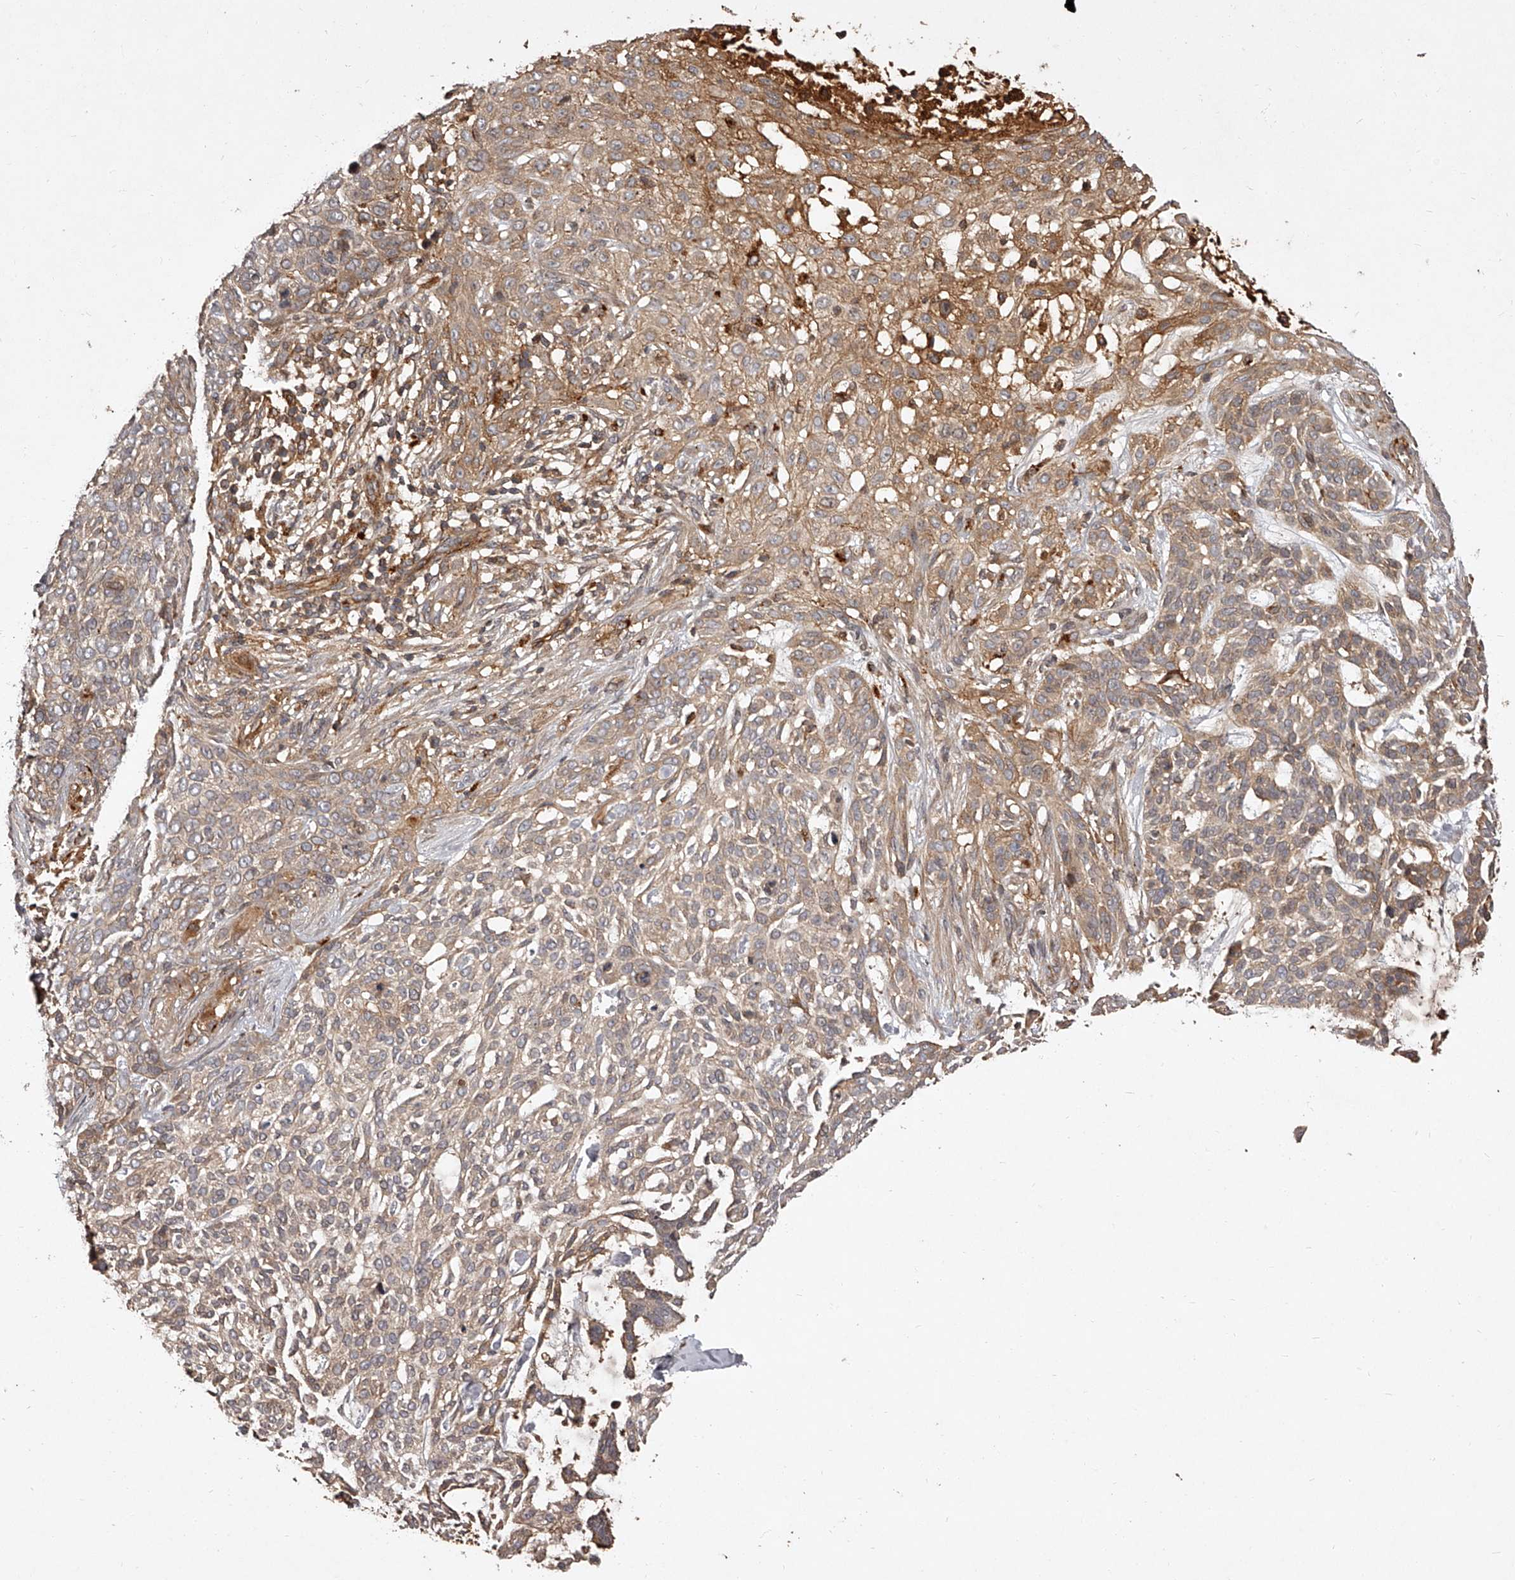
{"staining": {"intensity": "weak", "quantity": "25%-75%", "location": "cytoplasmic/membranous"}, "tissue": "skin cancer", "cell_type": "Tumor cells", "image_type": "cancer", "snomed": [{"axis": "morphology", "description": "Basal cell carcinoma"}, {"axis": "topography", "description": "Skin"}], "caption": "An IHC image of tumor tissue is shown. Protein staining in brown shows weak cytoplasmic/membranous positivity in skin basal cell carcinoma within tumor cells.", "gene": "CRYZL1", "patient": {"sex": "female", "age": 64}}